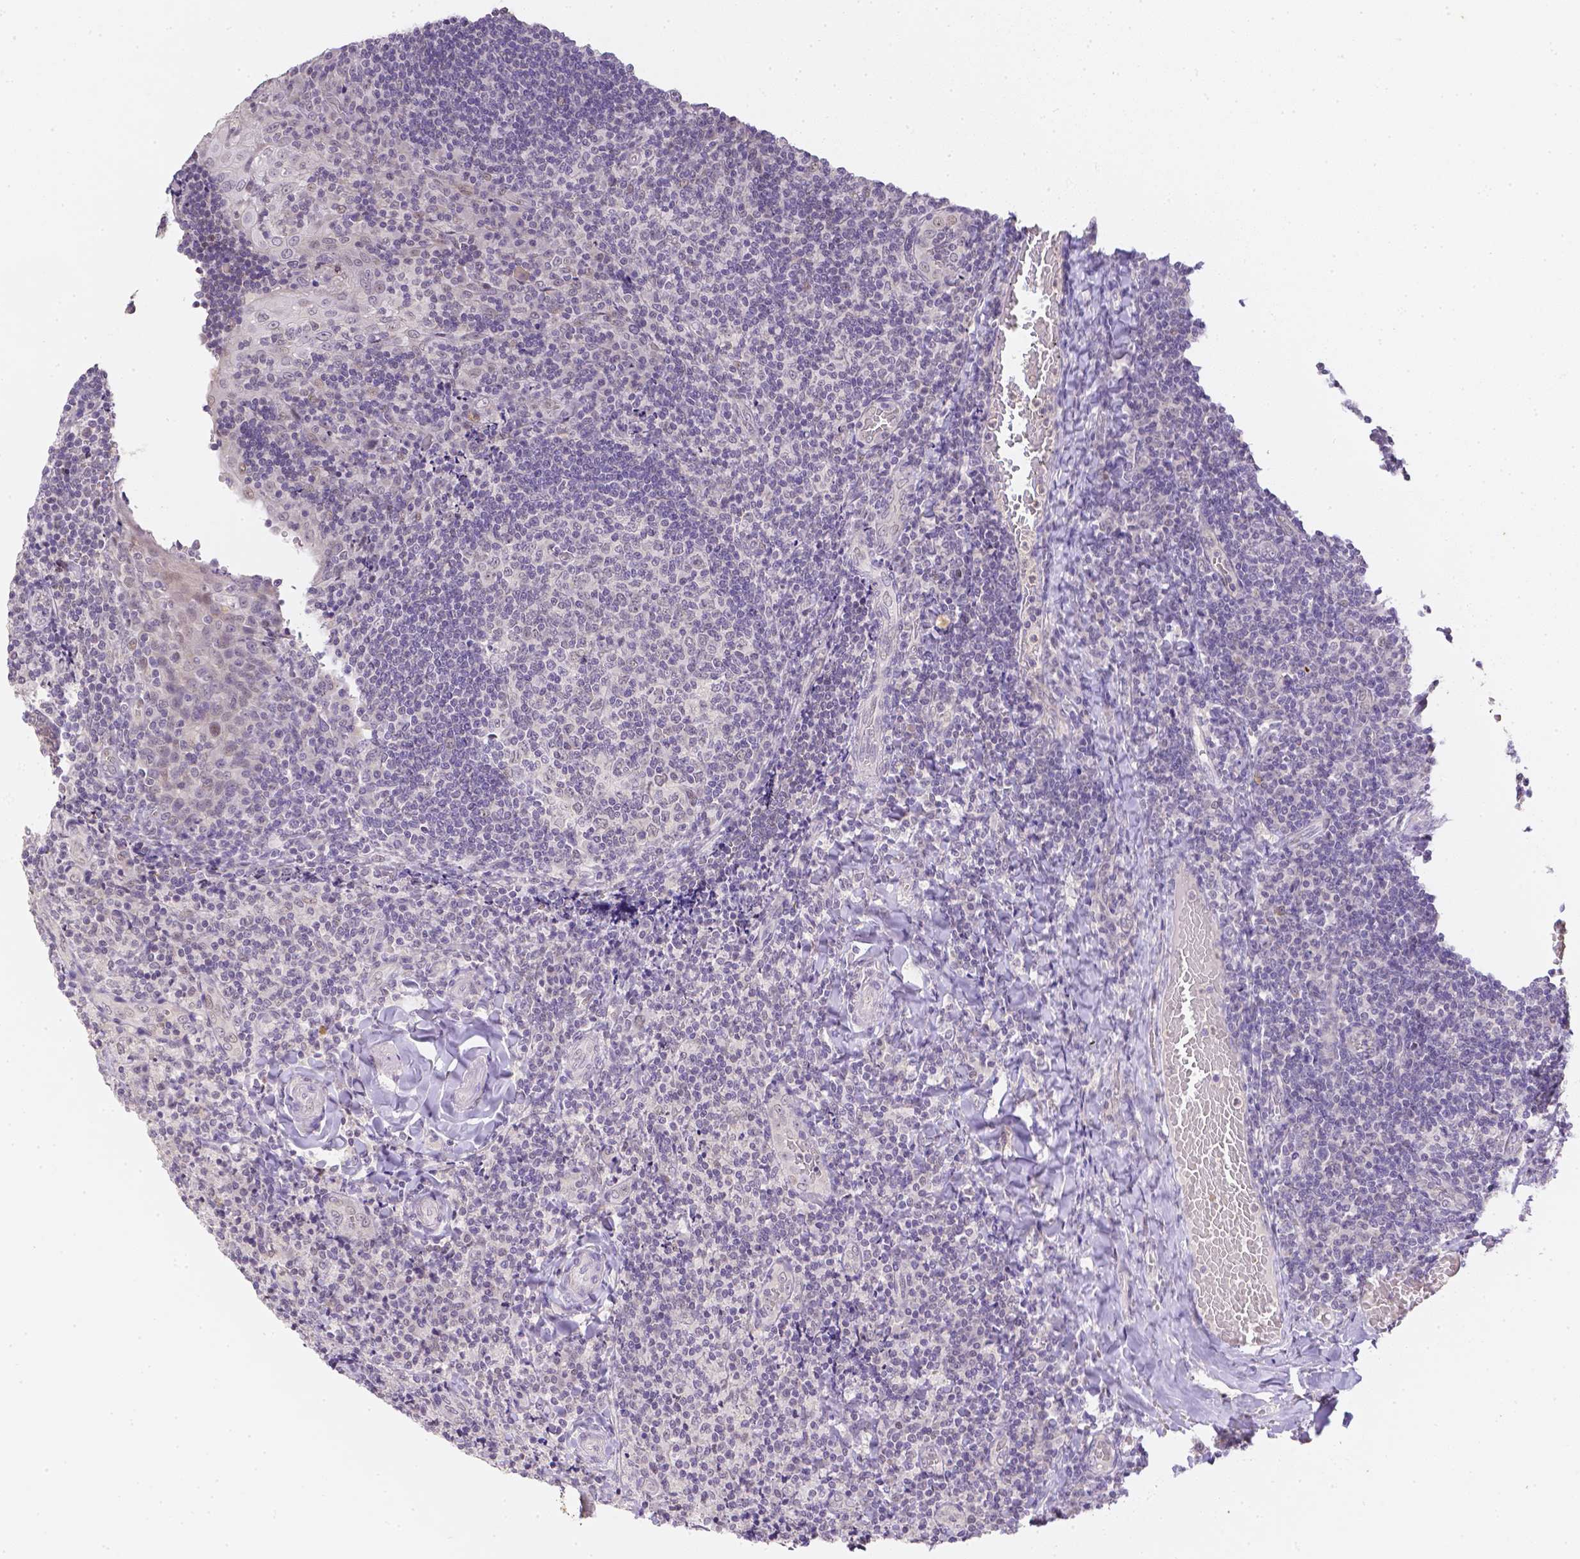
{"staining": {"intensity": "negative", "quantity": "none", "location": "none"}, "tissue": "tonsil", "cell_type": "Germinal center cells", "image_type": "normal", "snomed": [{"axis": "morphology", "description": "Normal tissue, NOS"}, {"axis": "topography", "description": "Tonsil"}], "caption": "DAB (3,3'-diaminobenzidine) immunohistochemical staining of unremarkable human tonsil reveals no significant positivity in germinal center cells.", "gene": "ZNF280B", "patient": {"sex": "male", "age": 17}}